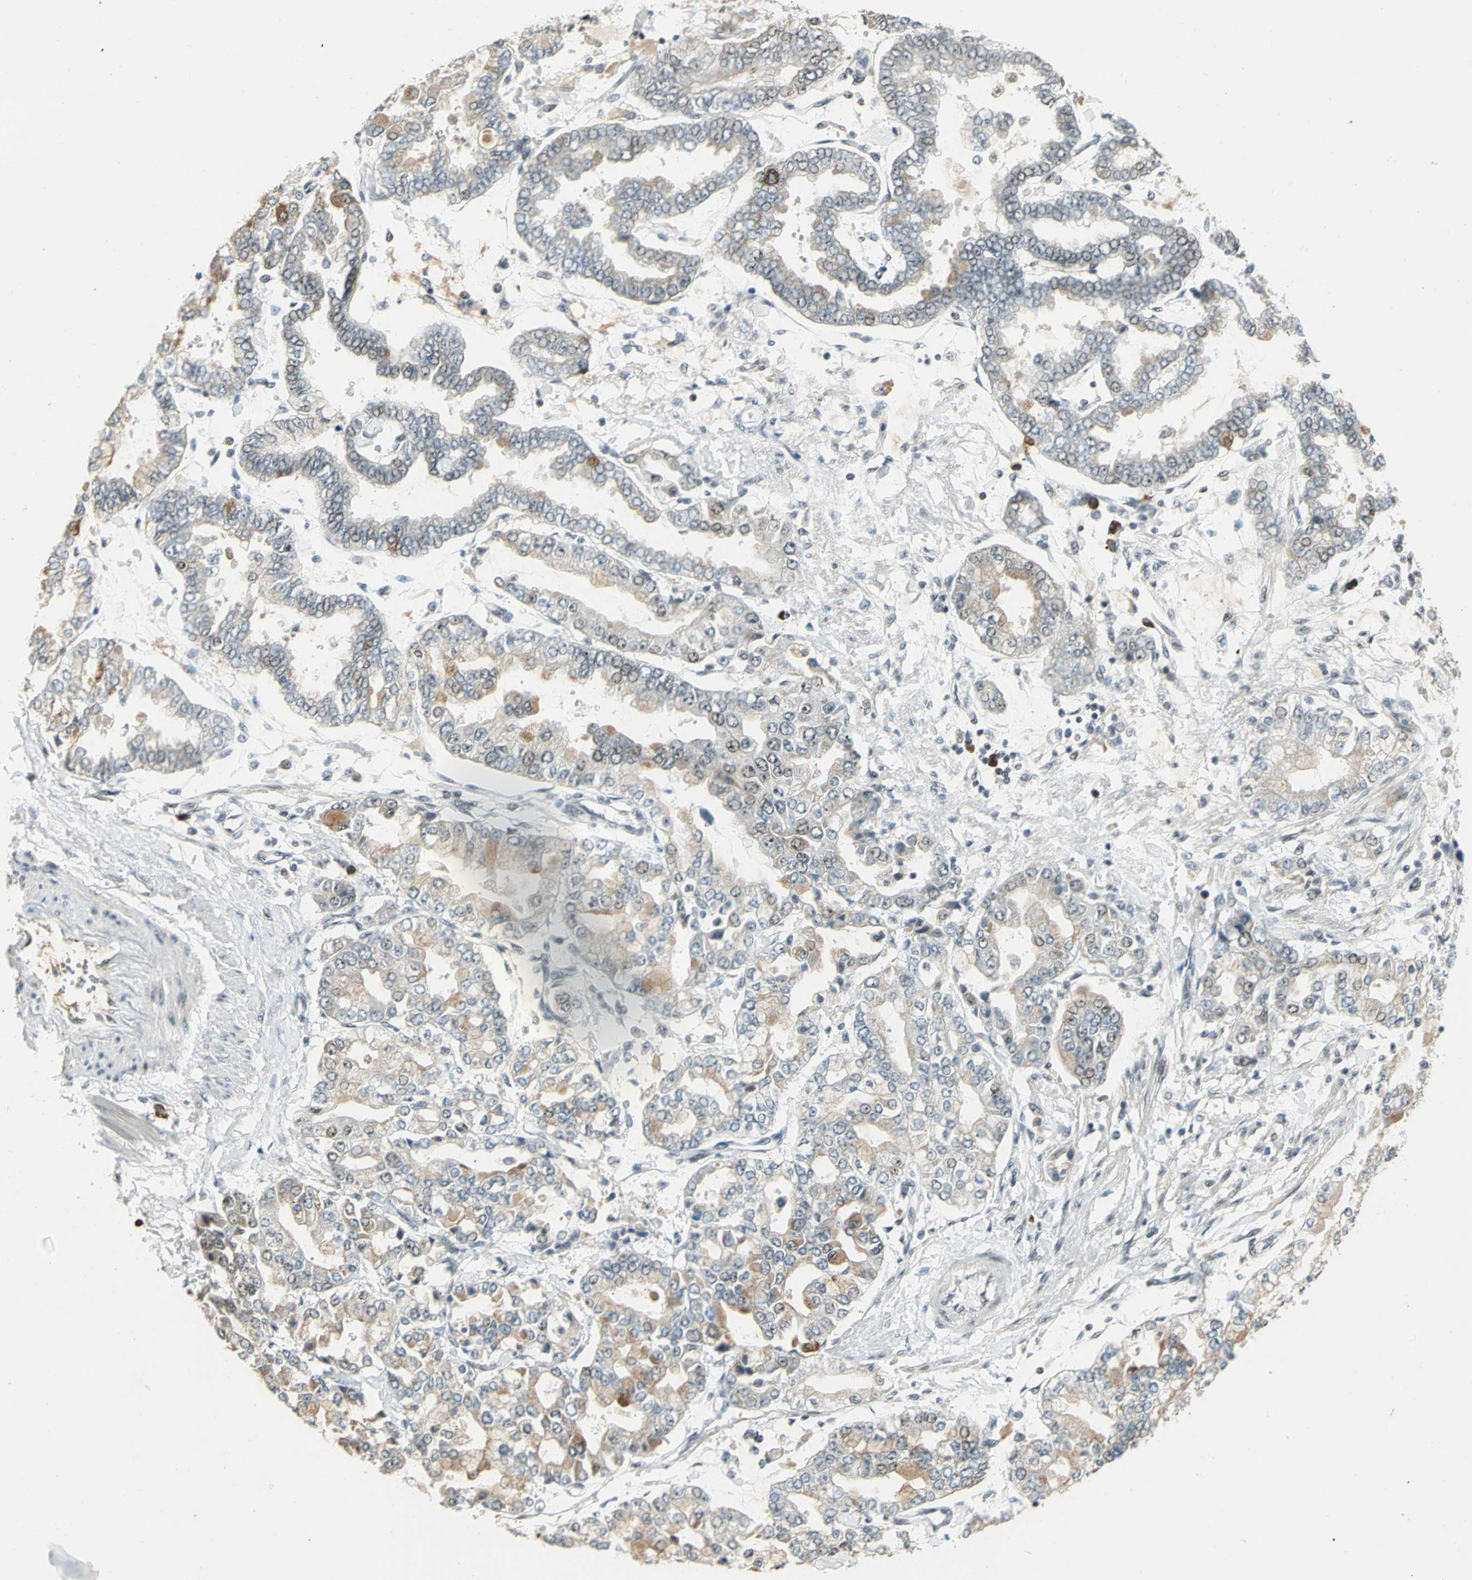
{"staining": {"intensity": "weak", "quantity": "25%-75%", "location": "cytoplasmic/membranous,nuclear"}, "tissue": "stomach cancer", "cell_type": "Tumor cells", "image_type": "cancer", "snomed": [{"axis": "morphology", "description": "Normal tissue, NOS"}, {"axis": "morphology", "description": "Adenocarcinoma, NOS"}, {"axis": "topography", "description": "Stomach, upper"}, {"axis": "topography", "description": "Stomach"}], "caption": "Stomach cancer (adenocarcinoma) was stained to show a protein in brown. There is low levels of weak cytoplasmic/membranous and nuclear staining in approximately 25%-75% of tumor cells. (Brightfield microscopy of DAB IHC at high magnification).", "gene": "CCNT1", "patient": {"sex": "male", "age": 76}}